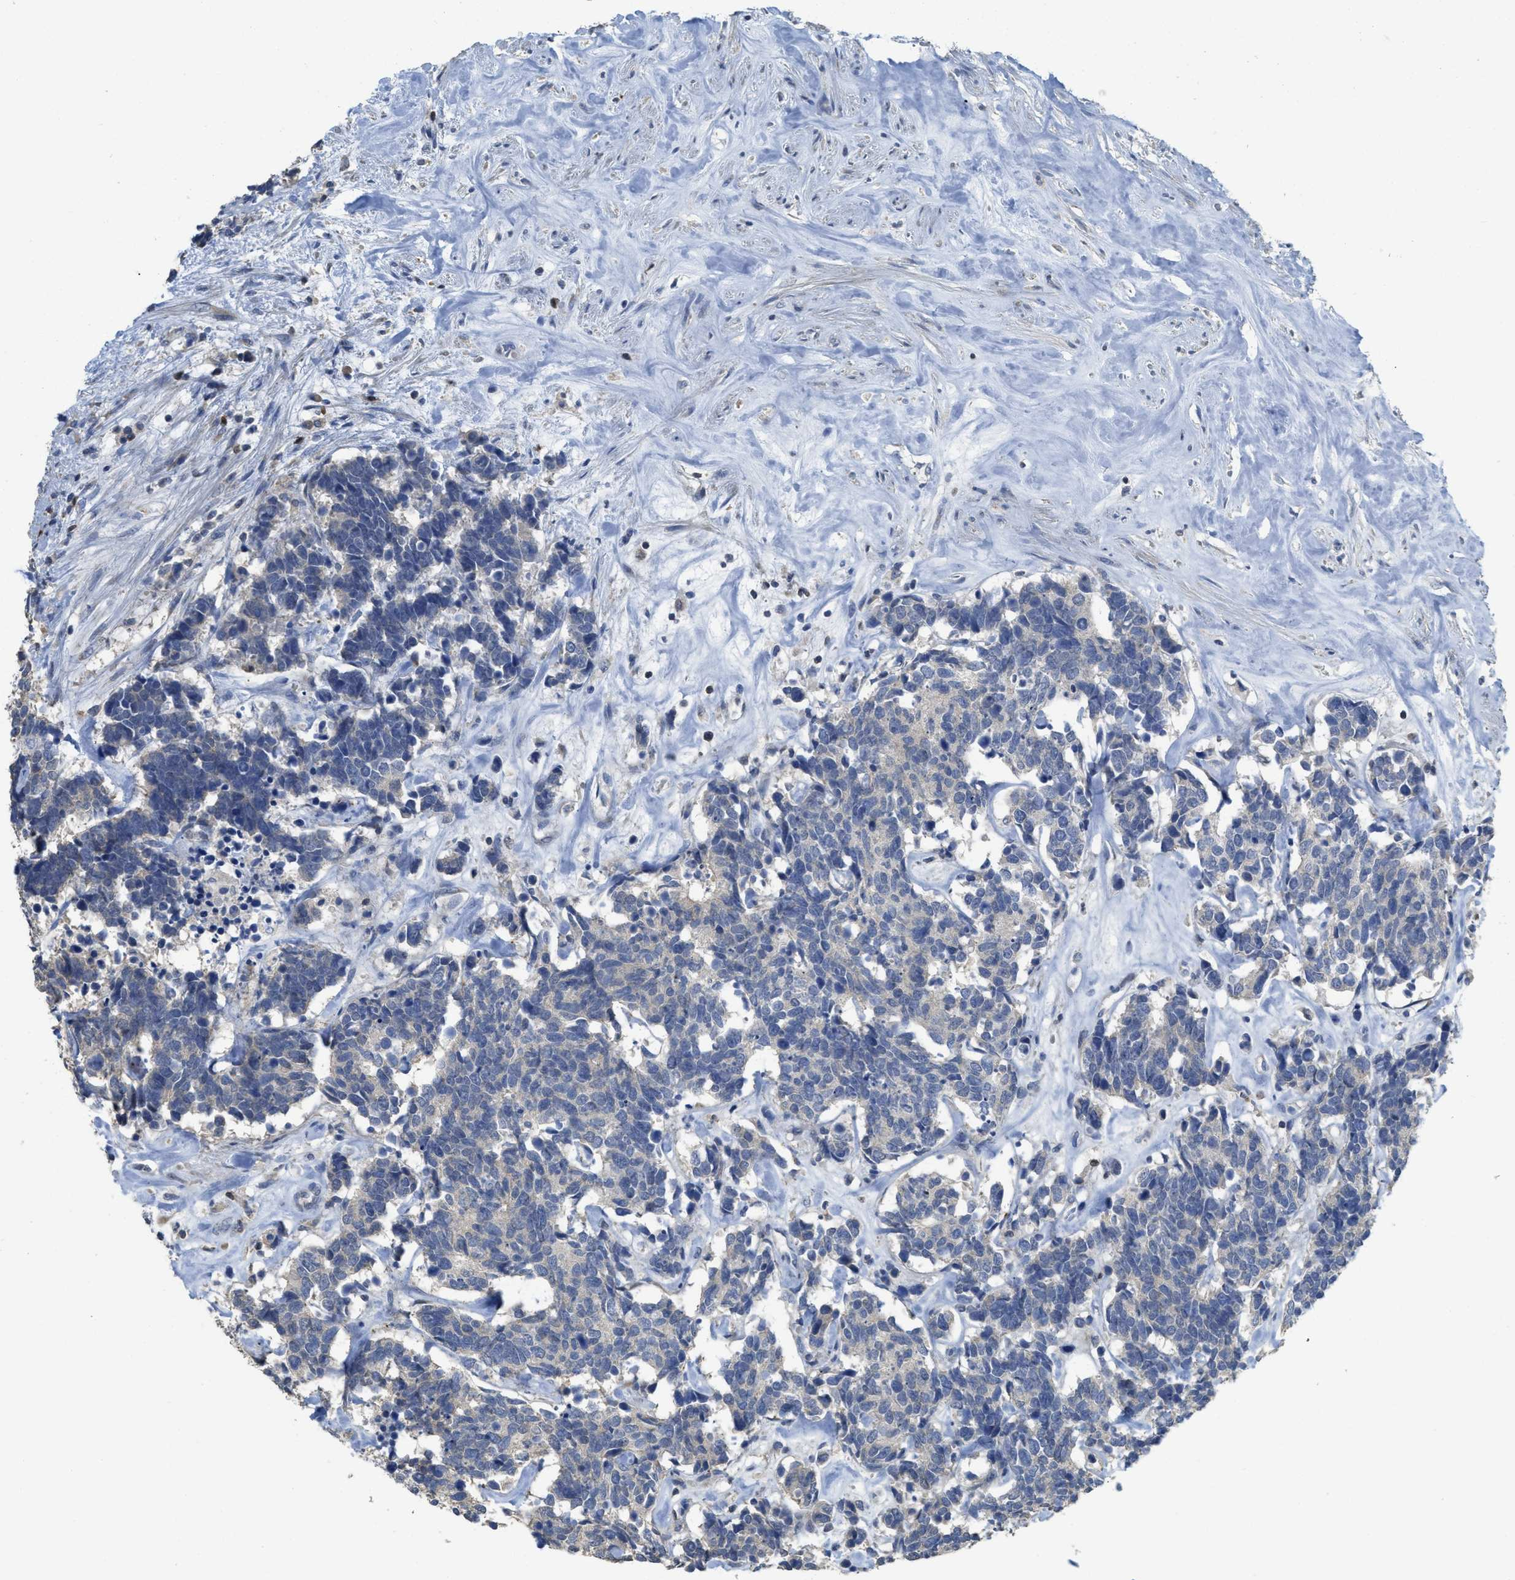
{"staining": {"intensity": "negative", "quantity": "none", "location": "none"}, "tissue": "carcinoid", "cell_type": "Tumor cells", "image_type": "cancer", "snomed": [{"axis": "morphology", "description": "Carcinoma, NOS"}, {"axis": "morphology", "description": "Carcinoid, malignant, NOS"}, {"axis": "topography", "description": "Urinary bladder"}], "caption": "There is no significant expression in tumor cells of carcinoid.", "gene": "SFXN2", "patient": {"sex": "male", "age": 57}}